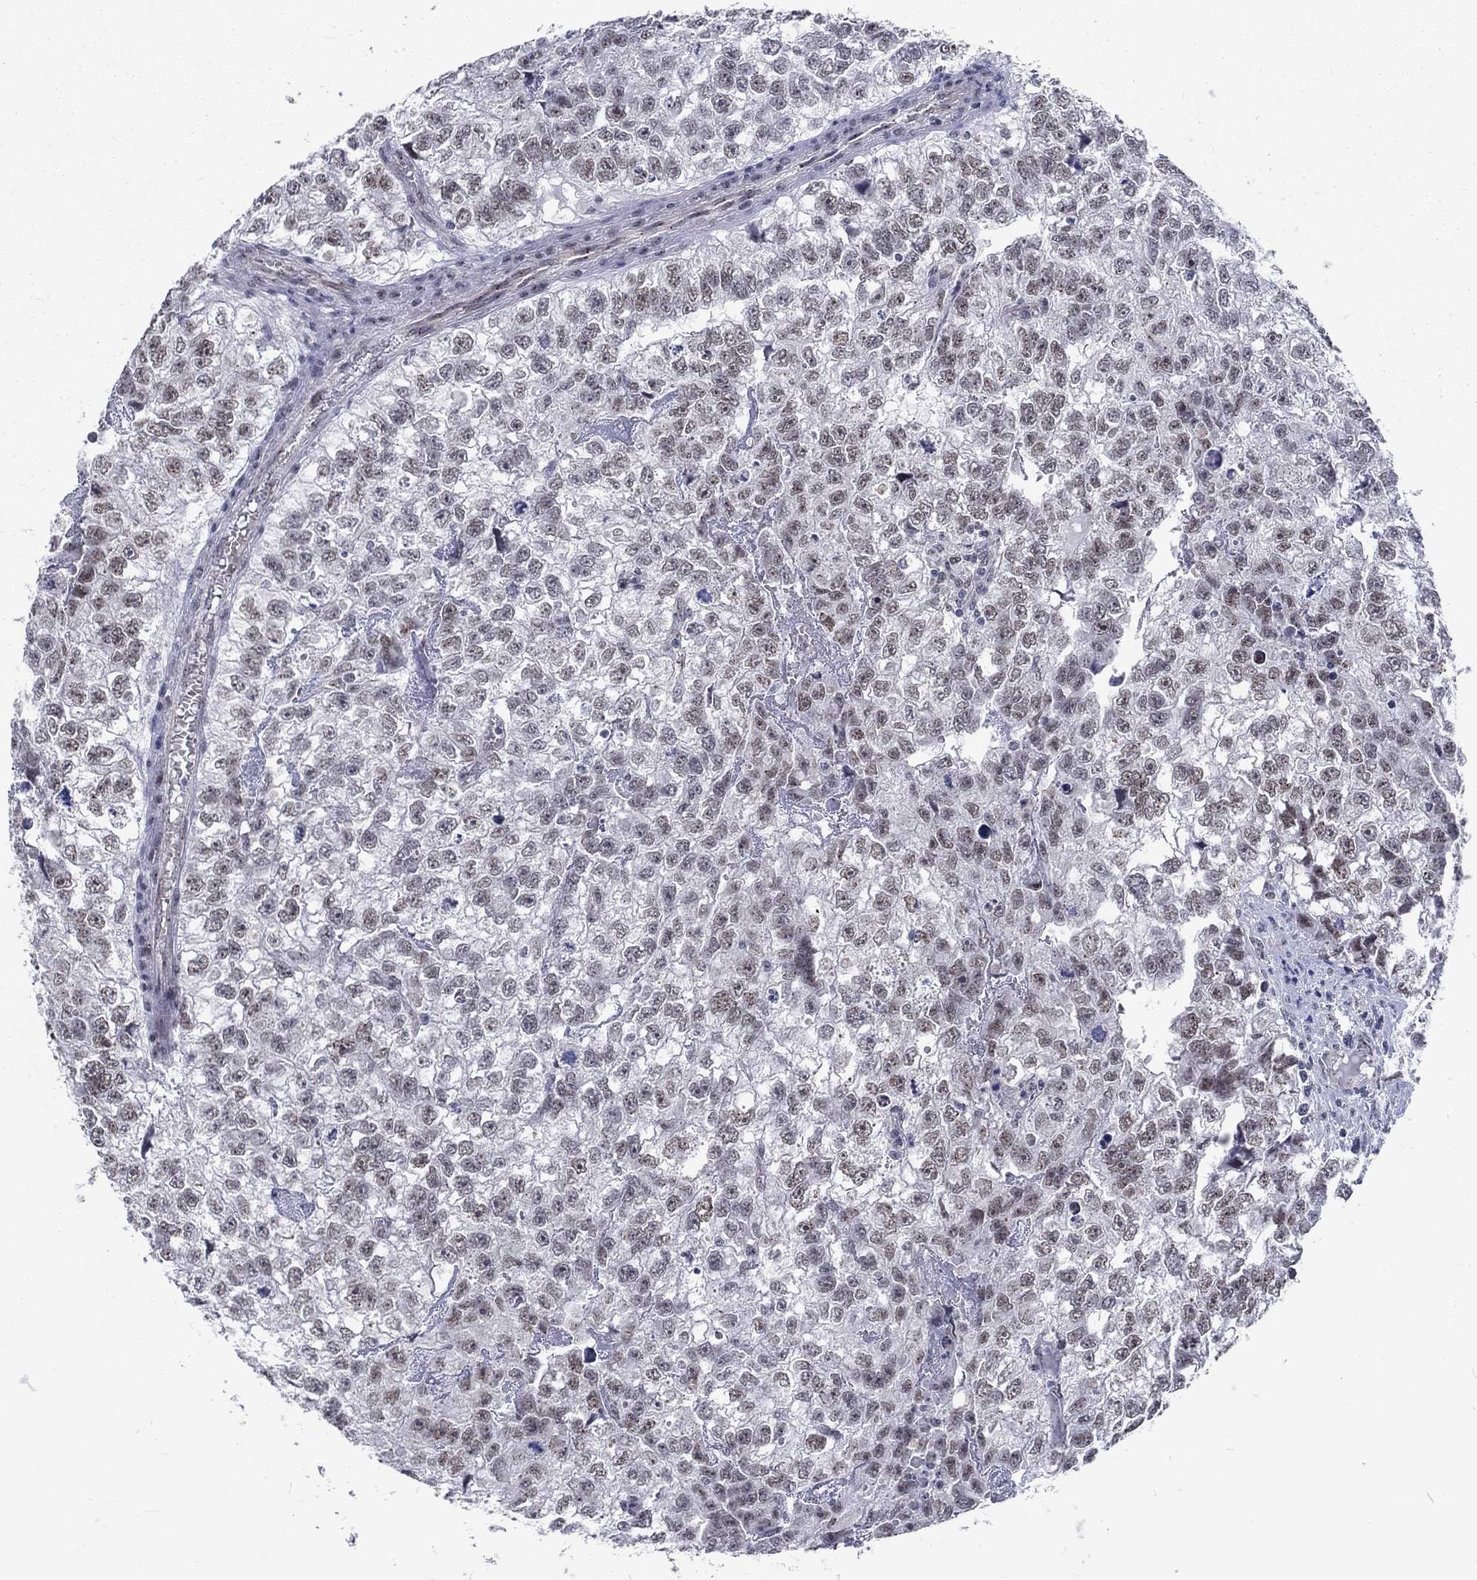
{"staining": {"intensity": "negative", "quantity": "none", "location": "none"}, "tissue": "testis cancer", "cell_type": "Tumor cells", "image_type": "cancer", "snomed": [{"axis": "morphology", "description": "Carcinoma, Embryonal, NOS"}, {"axis": "morphology", "description": "Teratoma, malignant, NOS"}, {"axis": "topography", "description": "Testis"}], "caption": "Immunohistochemical staining of human testis cancer shows no significant positivity in tumor cells.", "gene": "ZBED1", "patient": {"sex": "male", "age": 44}}